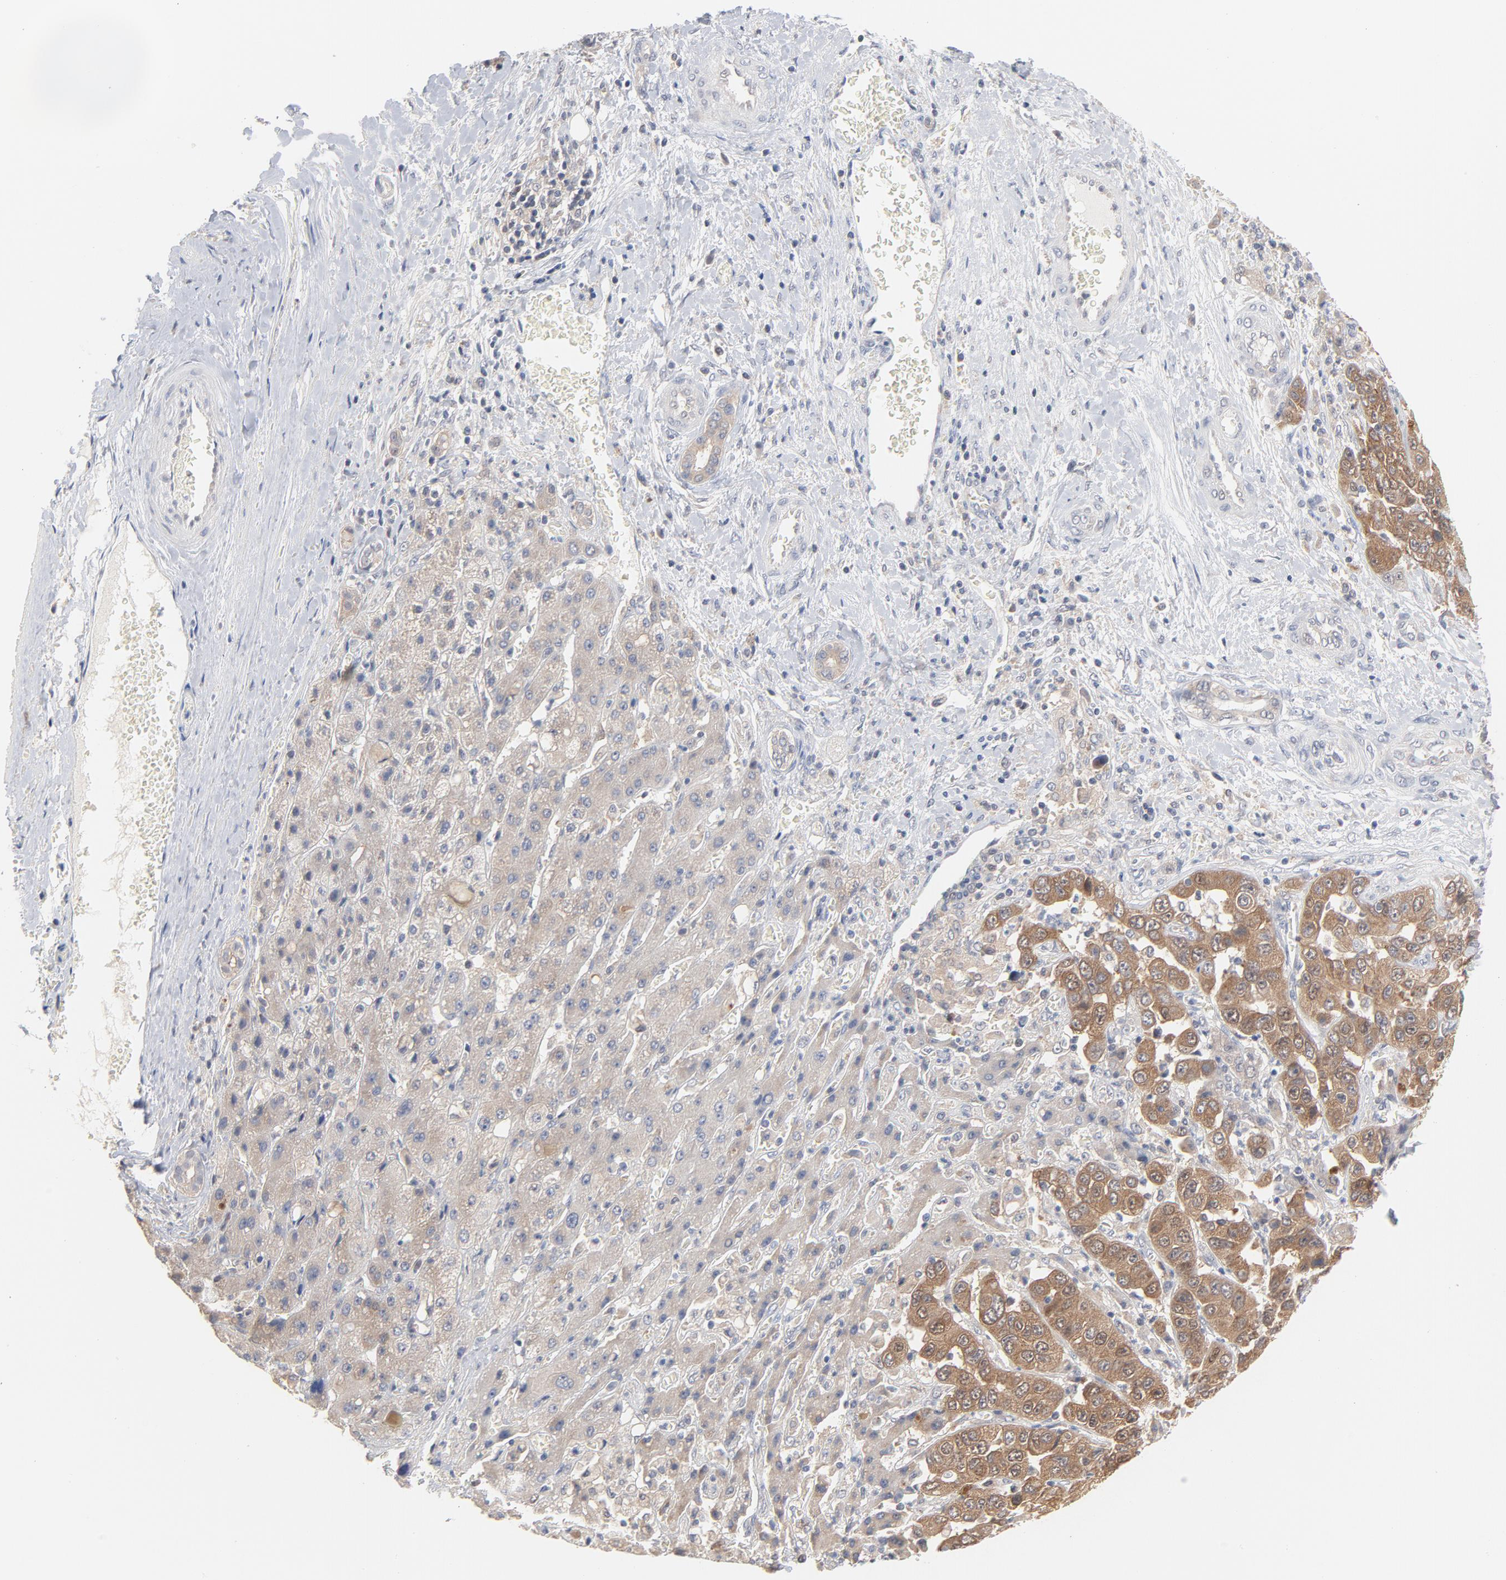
{"staining": {"intensity": "moderate", "quantity": ">75%", "location": "cytoplasmic/membranous"}, "tissue": "liver cancer", "cell_type": "Tumor cells", "image_type": "cancer", "snomed": [{"axis": "morphology", "description": "Cholangiocarcinoma"}, {"axis": "topography", "description": "Liver"}], "caption": "Cholangiocarcinoma (liver) stained for a protein shows moderate cytoplasmic/membranous positivity in tumor cells.", "gene": "UBL4A", "patient": {"sex": "female", "age": 52}}